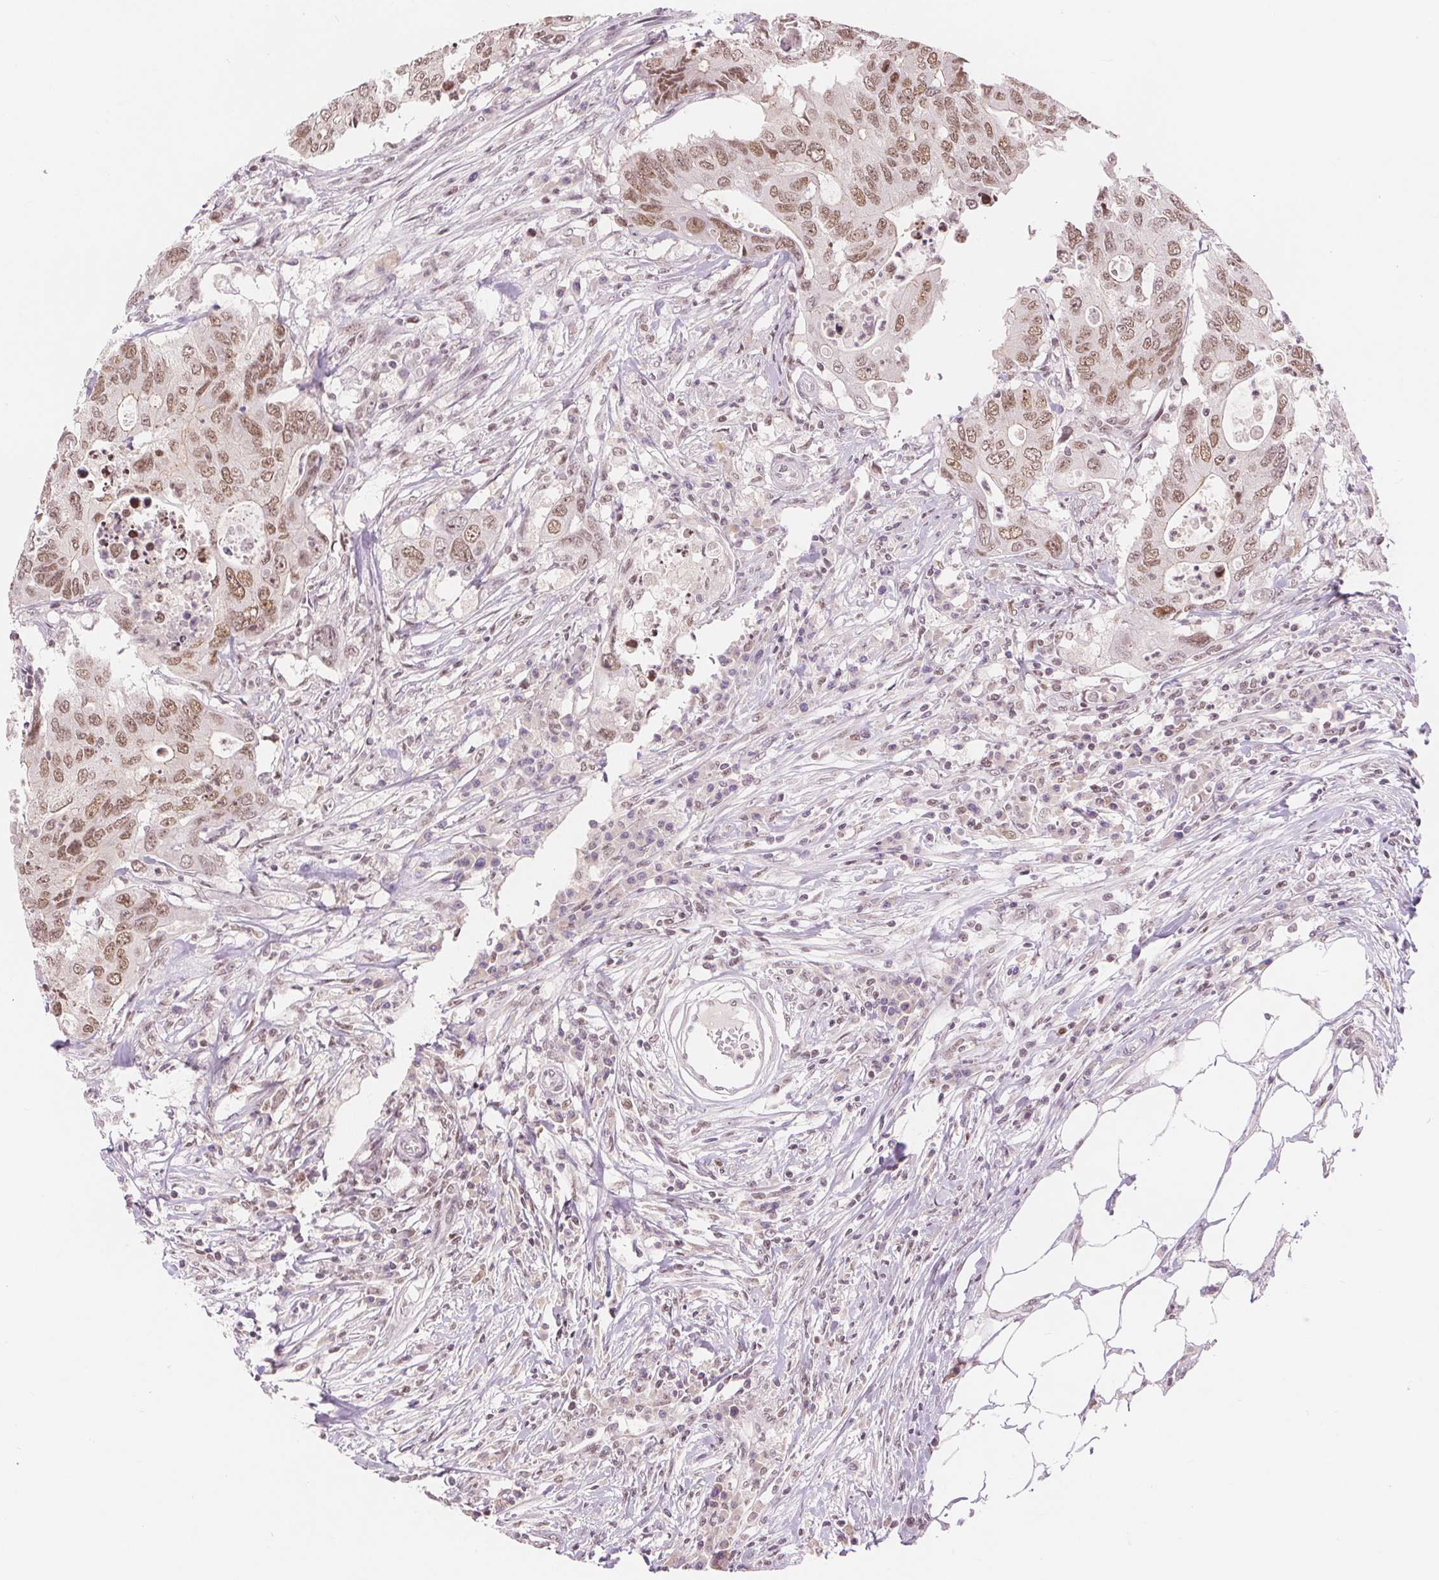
{"staining": {"intensity": "moderate", "quantity": ">75%", "location": "nuclear"}, "tissue": "colorectal cancer", "cell_type": "Tumor cells", "image_type": "cancer", "snomed": [{"axis": "morphology", "description": "Adenocarcinoma, NOS"}, {"axis": "topography", "description": "Colon"}], "caption": "Human colorectal cancer stained with a brown dye reveals moderate nuclear positive expression in about >75% of tumor cells.", "gene": "DEK", "patient": {"sex": "male", "age": 71}}